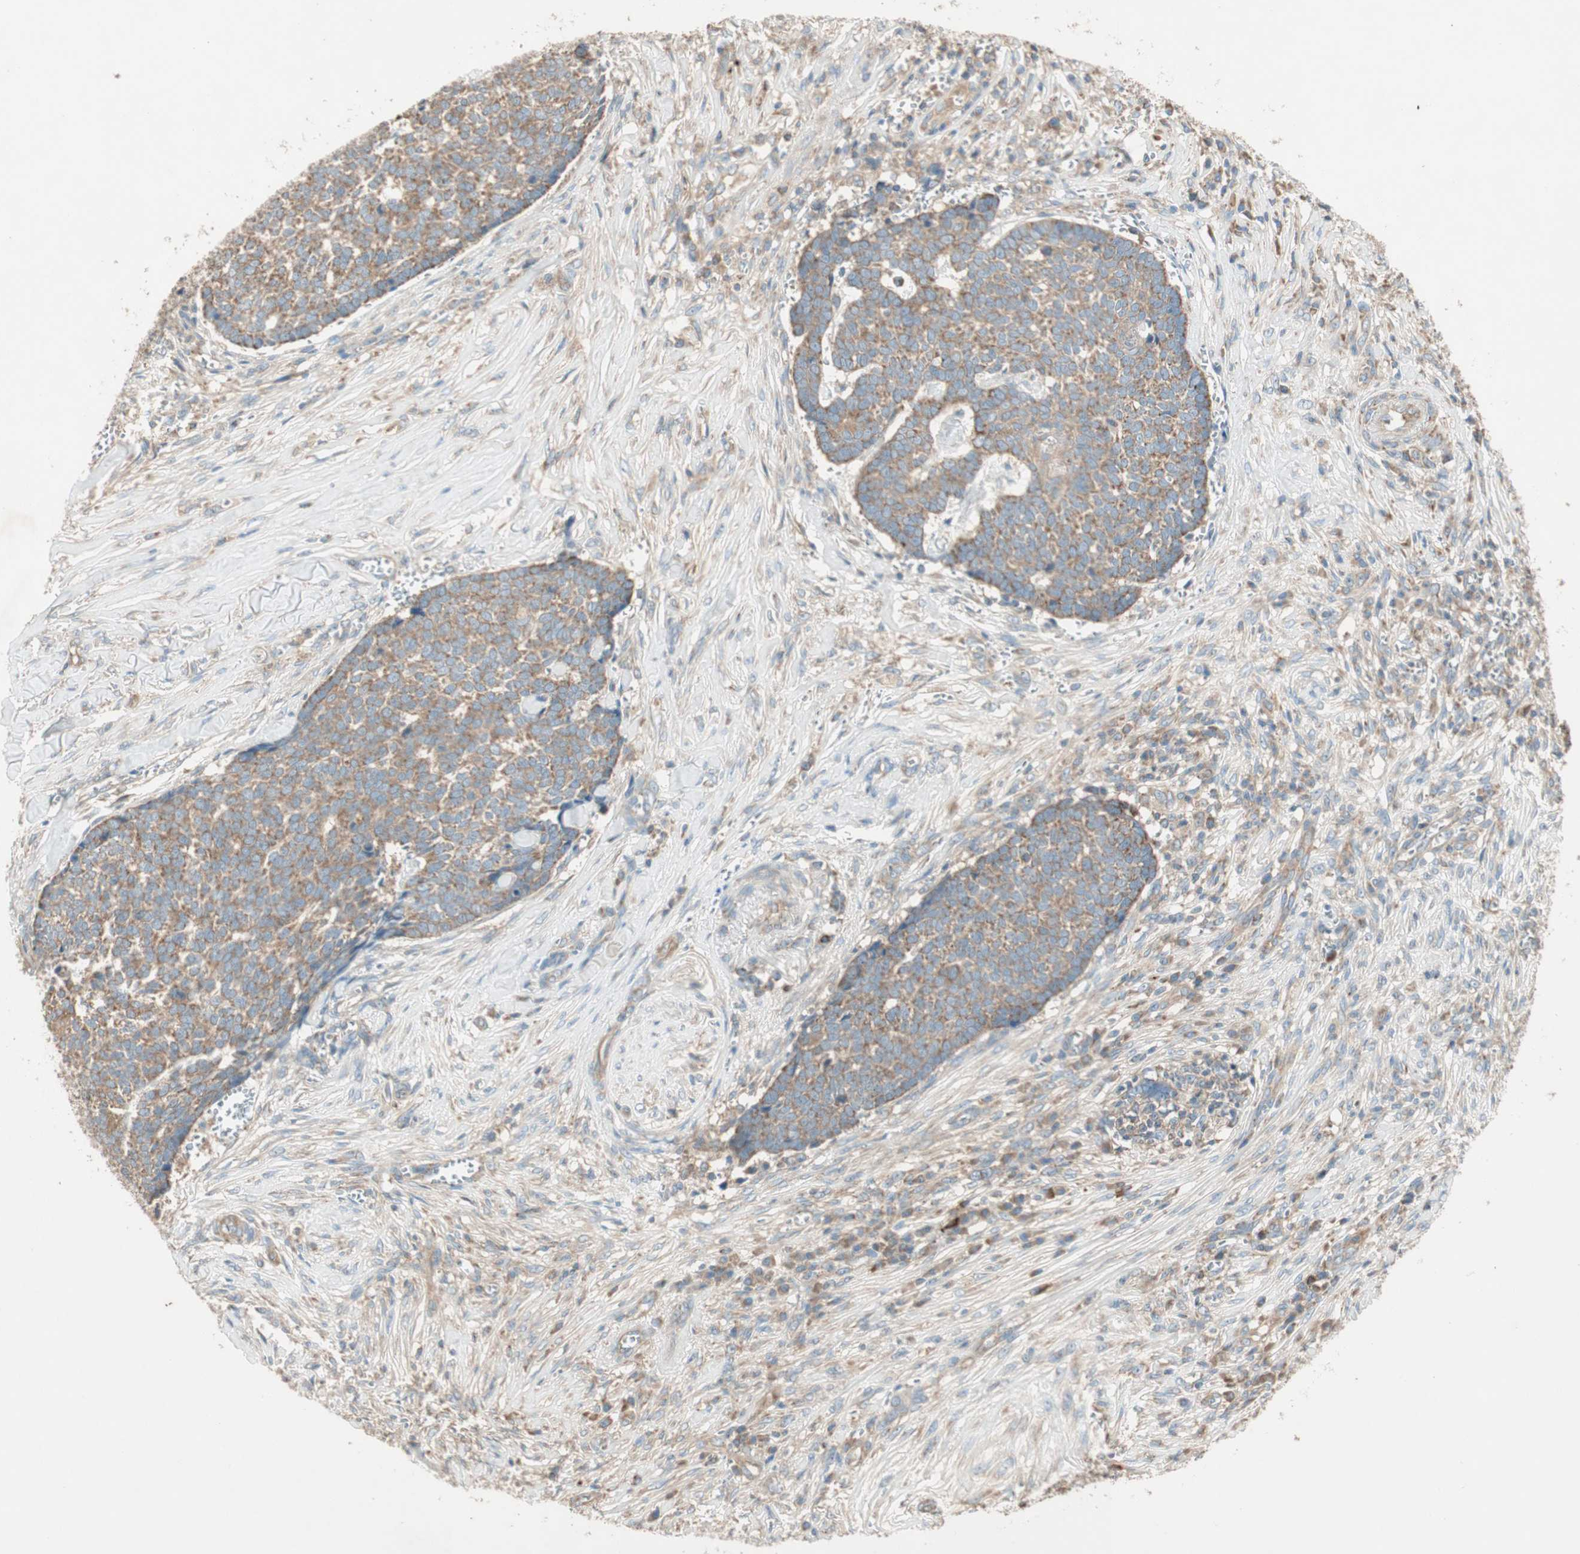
{"staining": {"intensity": "moderate", "quantity": ">75%", "location": "cytoplasmic/membranous"}, "tissue": "skin cancer", "cell_type": "Tumor cells", "image_type": "cancer", "snomed": [{"axis": "morphology", "description": "Basal cell carcinoma"}, {"axis": "topography", "description": "Skin"}], "caption": "This is a micrograph of immunohistochemistry (IHC) staining of skin cancer, which shows moderate positivity in the cytoplasmic/membranous of tumor cells.", "gene": "CC2D1A", "patient": {"sex": "male", "age": 84}}